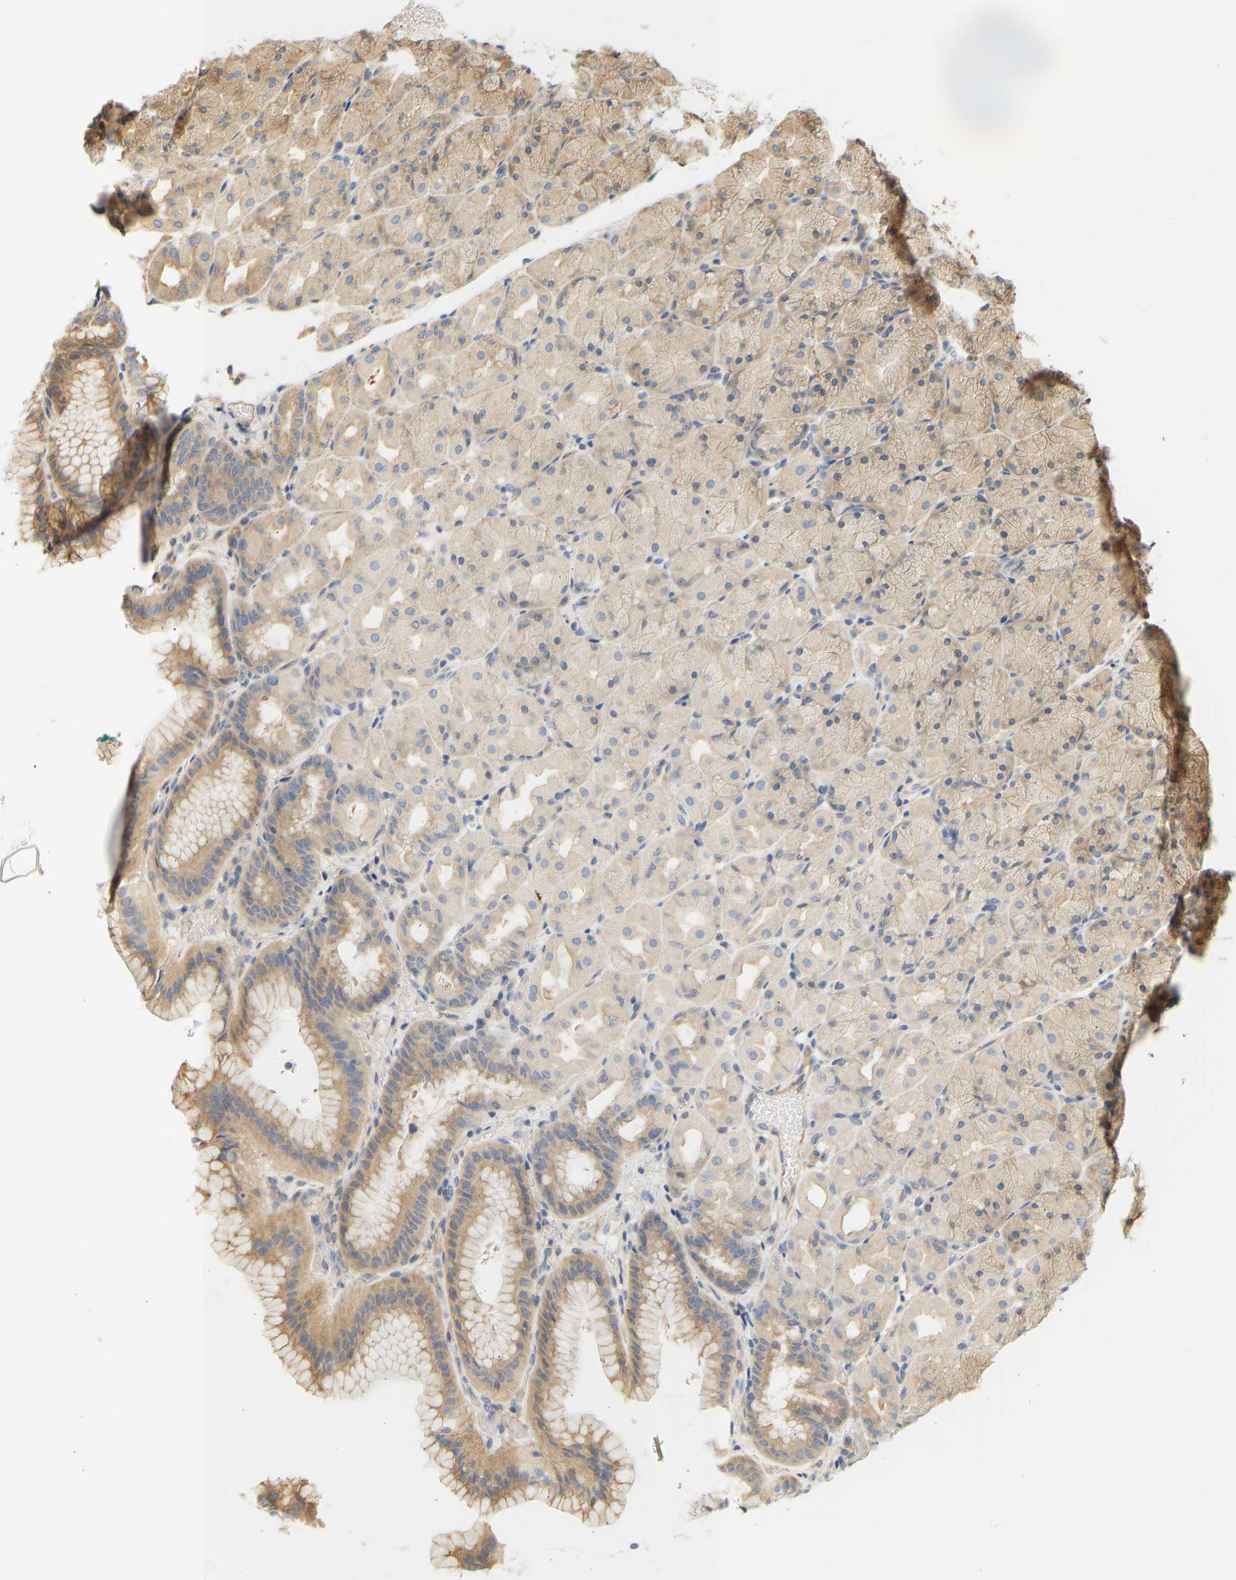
{"staining": {"intensity": "moderate", "quantity": "25%-75%", "location": "cytoplasmic/membranous"}, "tissue": "stomach", "cell_type": "Glandular cells", "image_type": "normal", "snomed": [{"axis": "morphology", "description": "Normal tissue, NOS"}, {"axis": "morphology", "description": "Carcinoid, malignant, NOS"}, {"axis": "topography", "description": "Stomach, upper"}], "caption": "Unremarkable stomach was stained to show a protein in brown. There is medium levels of moderate cytoplasmic/membranous staining in approximately 25%-75% of glandular cells.", "gene": "CEP57", "patient": {"sex": "male", "age": 39}}